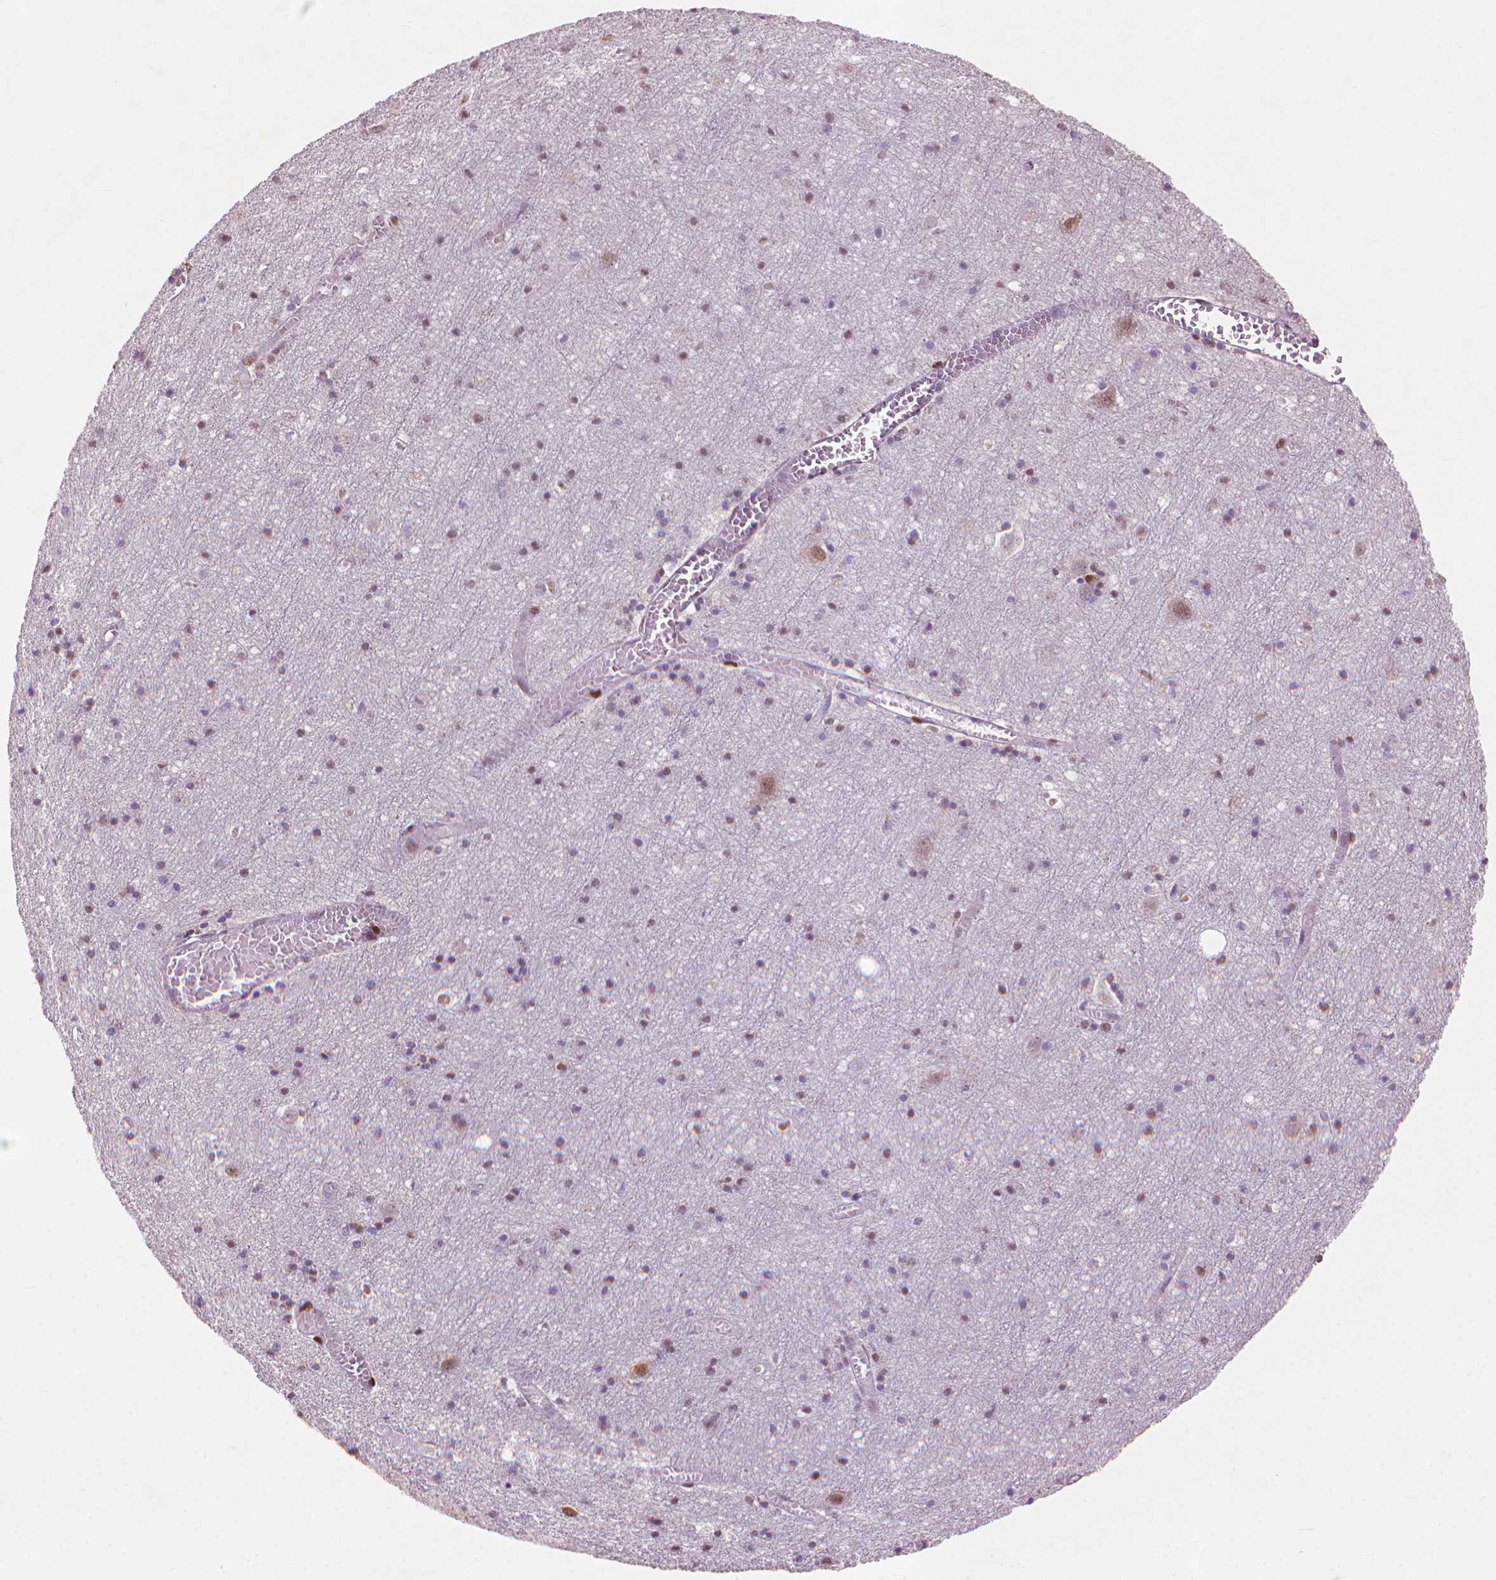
{"staining": {"intensity": "moderate", "quantity": "<25%", "location": "nuclear"}, "tissue": "cerebral cortex", "cell_type": "Endothelial cells", "image_type": "normal", "snomed": [{"axis": "morphology", "description": "Normal tissue, NOS"}, {"axis": "topography", "description": "Cerebral cortex"}], "caption": "Immunohistochemical staining of normal cerebral cortex demonstrates <25% levels of moderate nuclear protein staining in about <25% of endothelial cells.", "gene": "HES7", "patient": {"sex": "male", "age": 70}}